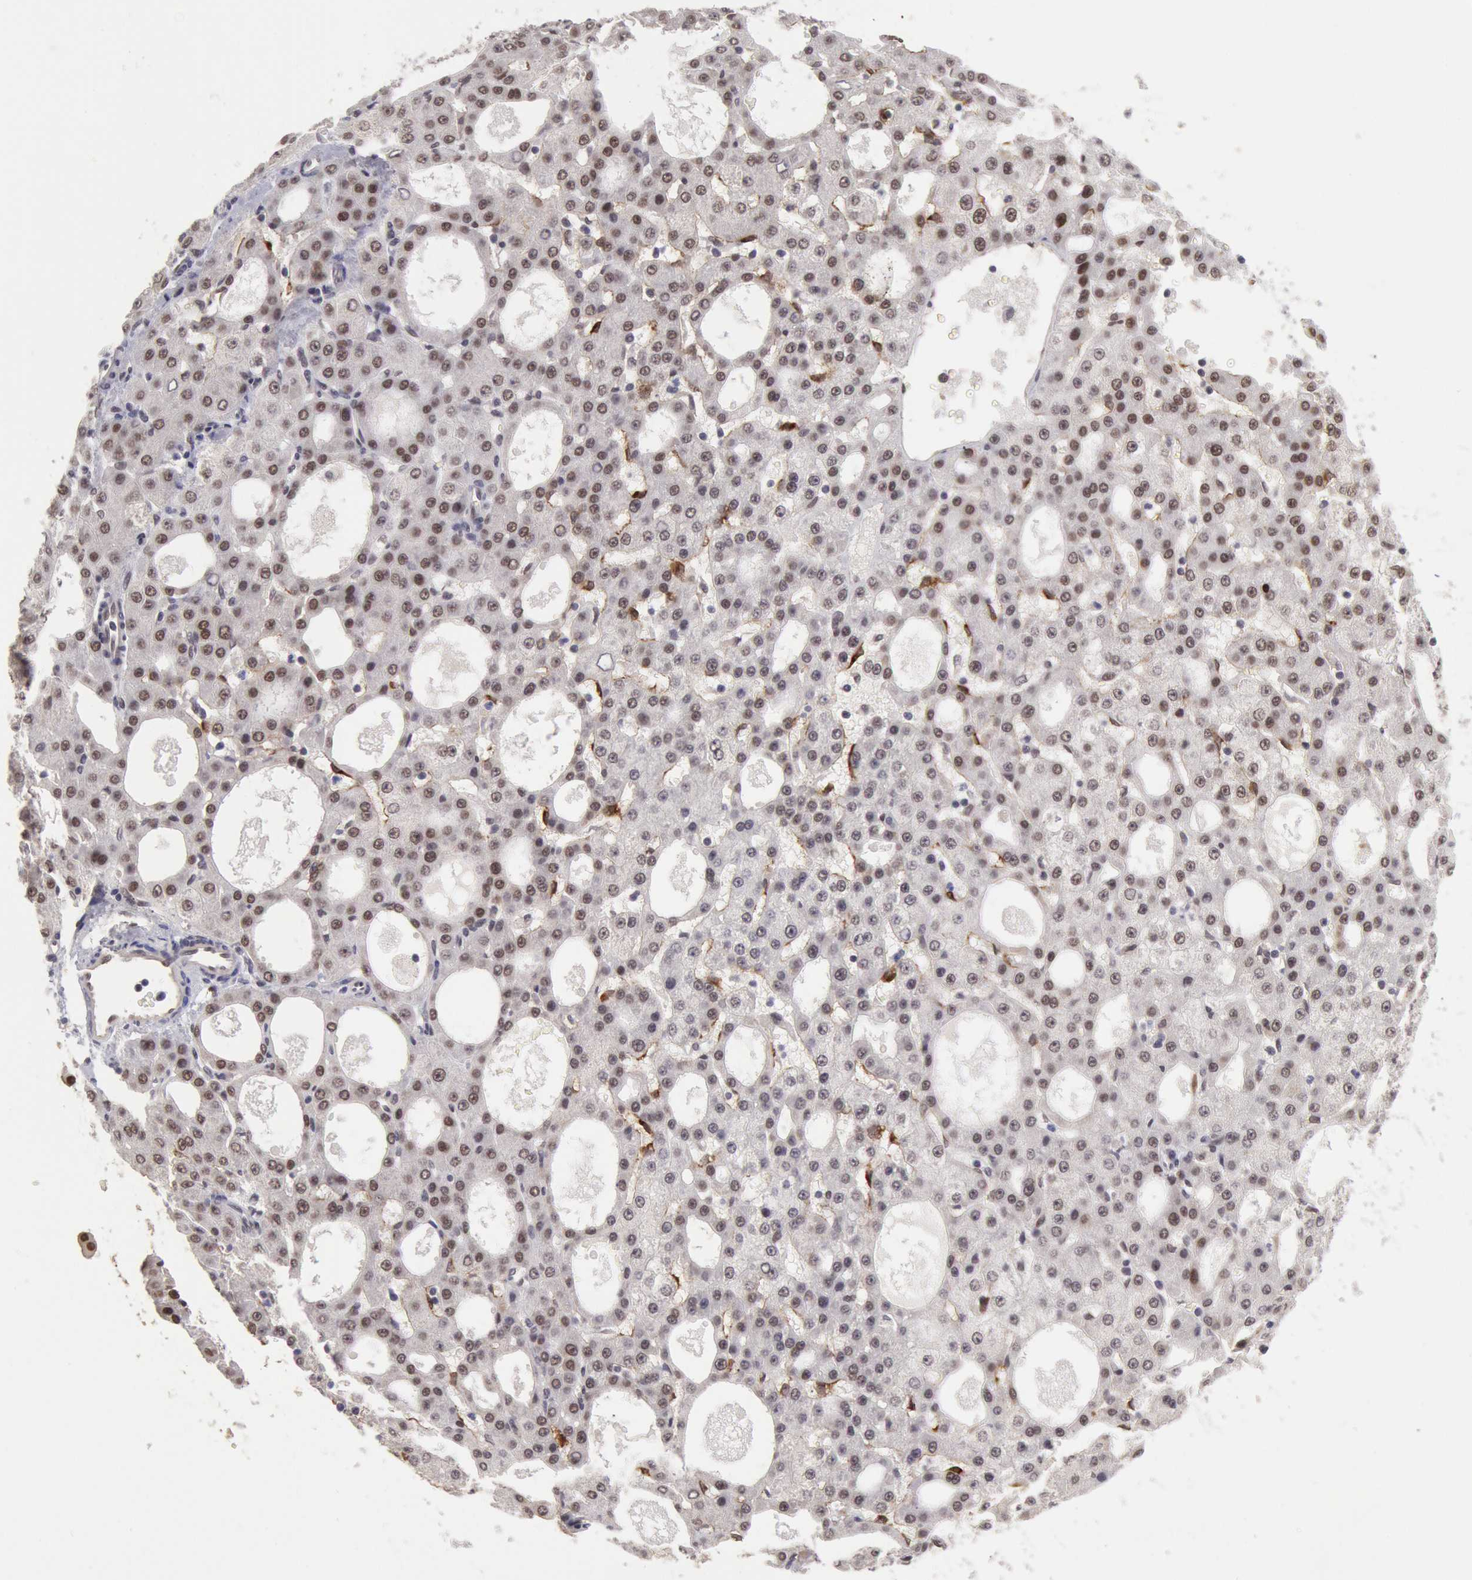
{"staining": {"intensity": "moderate", "quantity": "25%-75%", "location": "nuclear"}, "tissue": "liver cancer", "cell_type": "Tumor cells", "image_type": "cancer", "snomed": [{"axis": "morphology", "description": "Carcinoma, Hepatocellular, NOS"}, {"axis": "topography", "description": "Liver"}], "caption": "Hepatocellular carcinoma (liver) tissue displays moderate nuclear expression in about 25%-75% of tumor cells", "gene": "CDKN2B", "patient": {"sex": "male", "age": 47}}